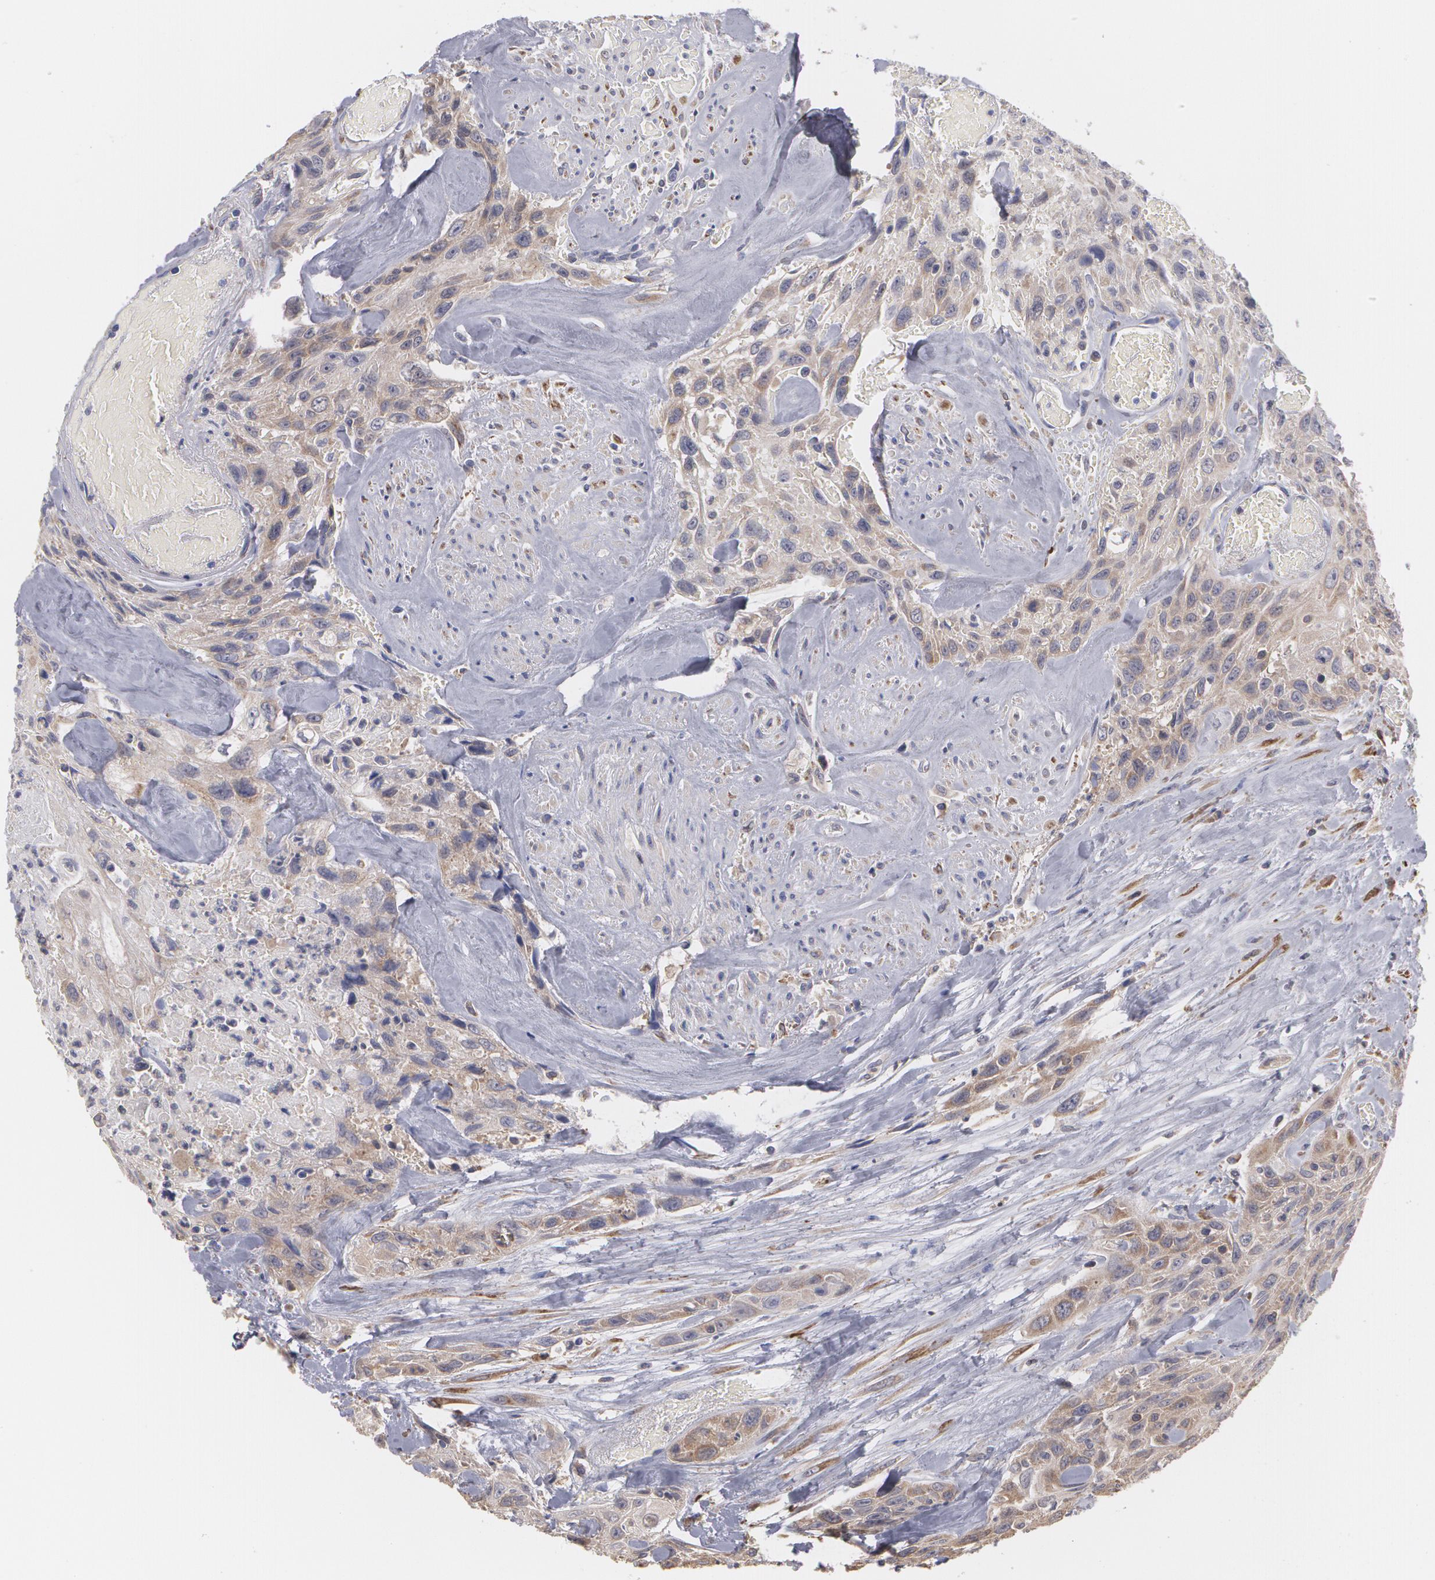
{"staining": {"intensity": "moderate", "quantity": ">75%", "location": "cytoplasmic/membranous"}, "tissue": "urothelial cancer", "cell_type": "Tumor cells", "image_type": "cancer", "snomed": [{"axis": "morphology", "description": "Urothelial carcinoma, High grade"}, {"axis": "topography", "description": "Urinary bladder"}], "caption": "Immunohistochemistry (IHC) micrograph of neoplastic tissue: urothelial cancer stained using immunohistochemistry demonstrates medium levels of moderate protein expression localized specifically in the cytoplasmic/membranous of tumor cells, appearing as a cytoplasmic/membranous brown color.", "gene": "MTHFD1", "patient": {"sex": "female", "age": 84}}